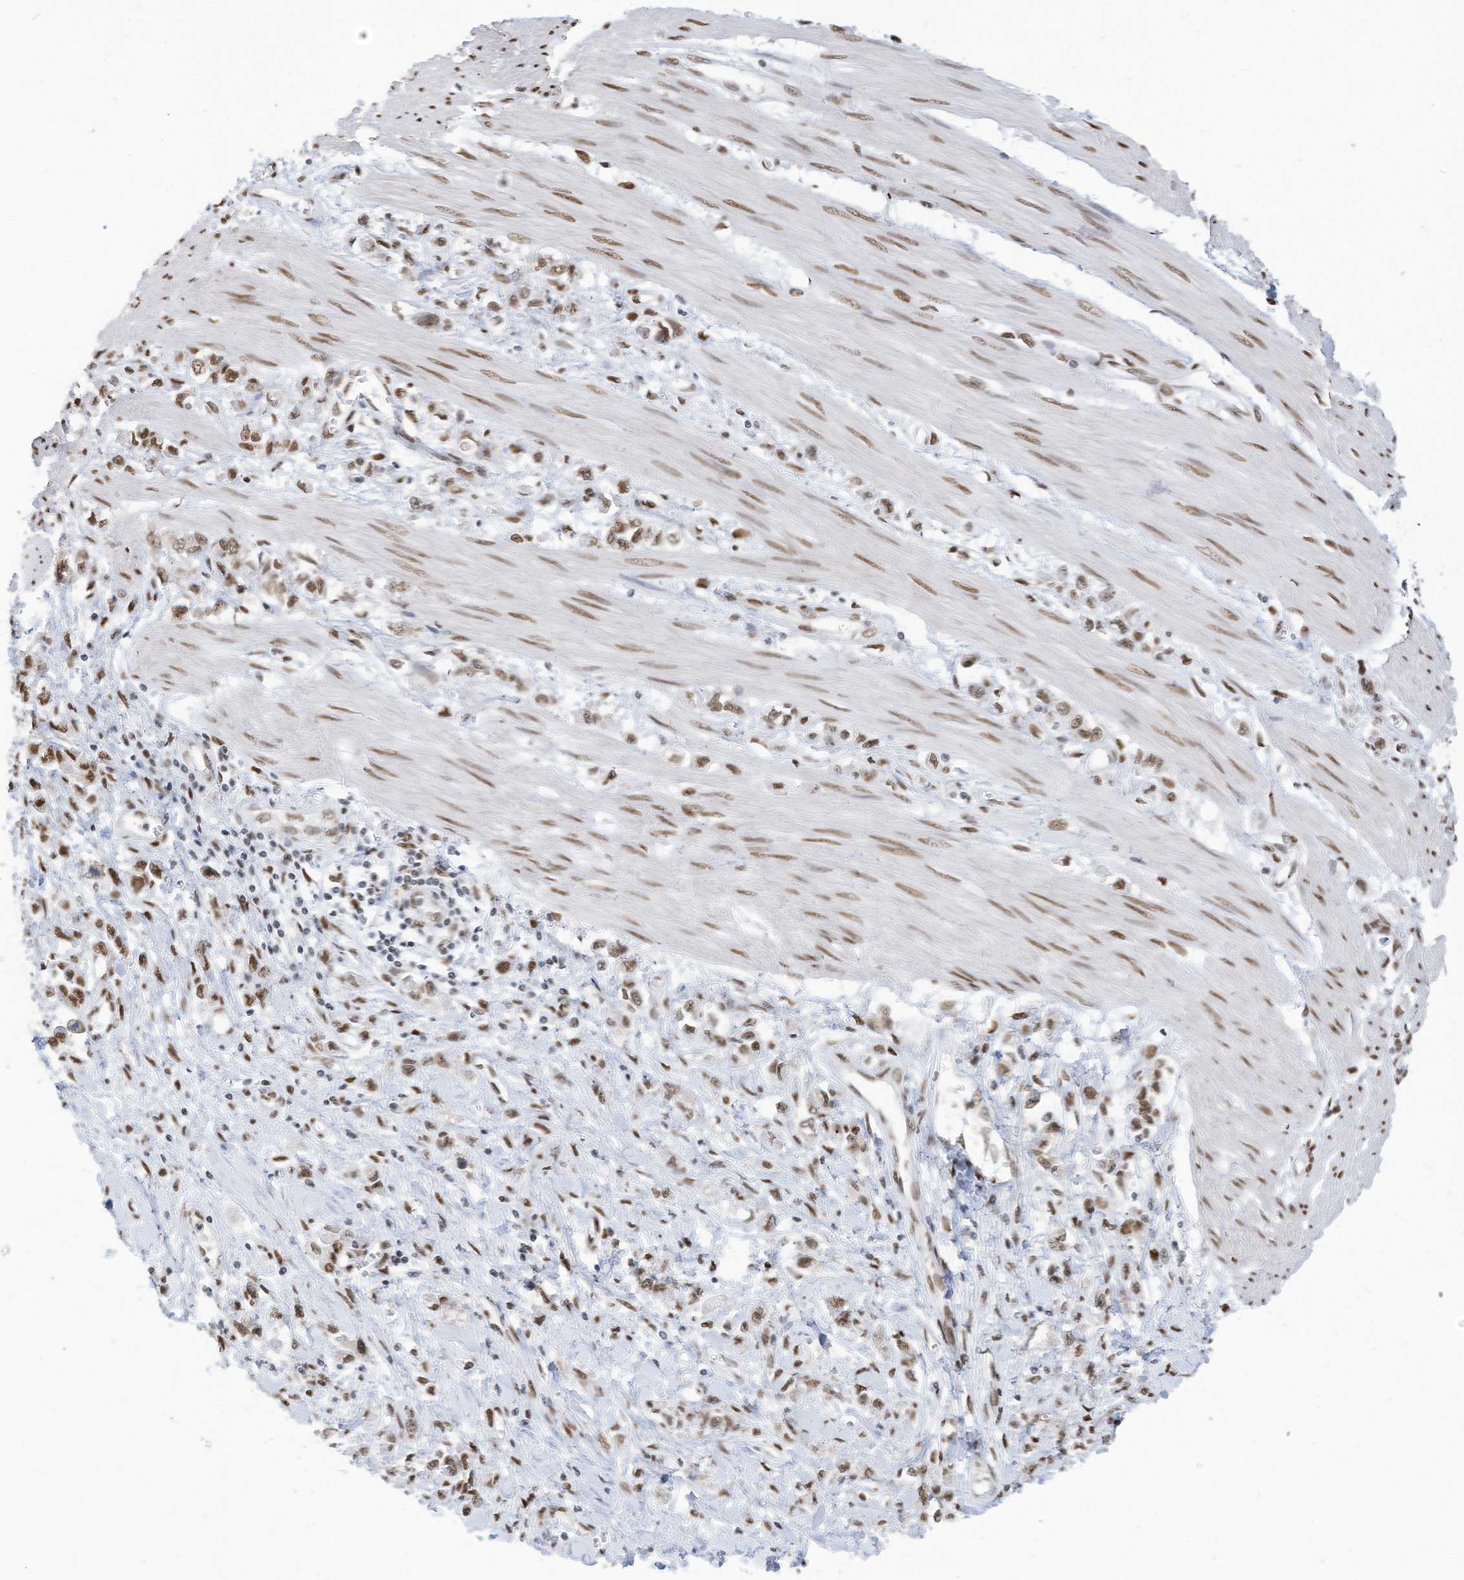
{"staining": {"intensity": "moderate", "quantity": ">75%", "location": "nuclear"}, "tissue": "stomach cancer", "cell_type": "Tumor cells", "image_type": "cancer", "snomed": [{"axis": "morphology", "description": "Adenocarcinoma, NOS"}, {"axis": "topography", "description": "Stomach"}], "caption": "Protein expression analysis of human stomach cancer reveals moderate nuclear positivity in approximately >75% of tumor cells.", "gene": "KHSRP", "patient": {"sex": "female", "age": 76}}